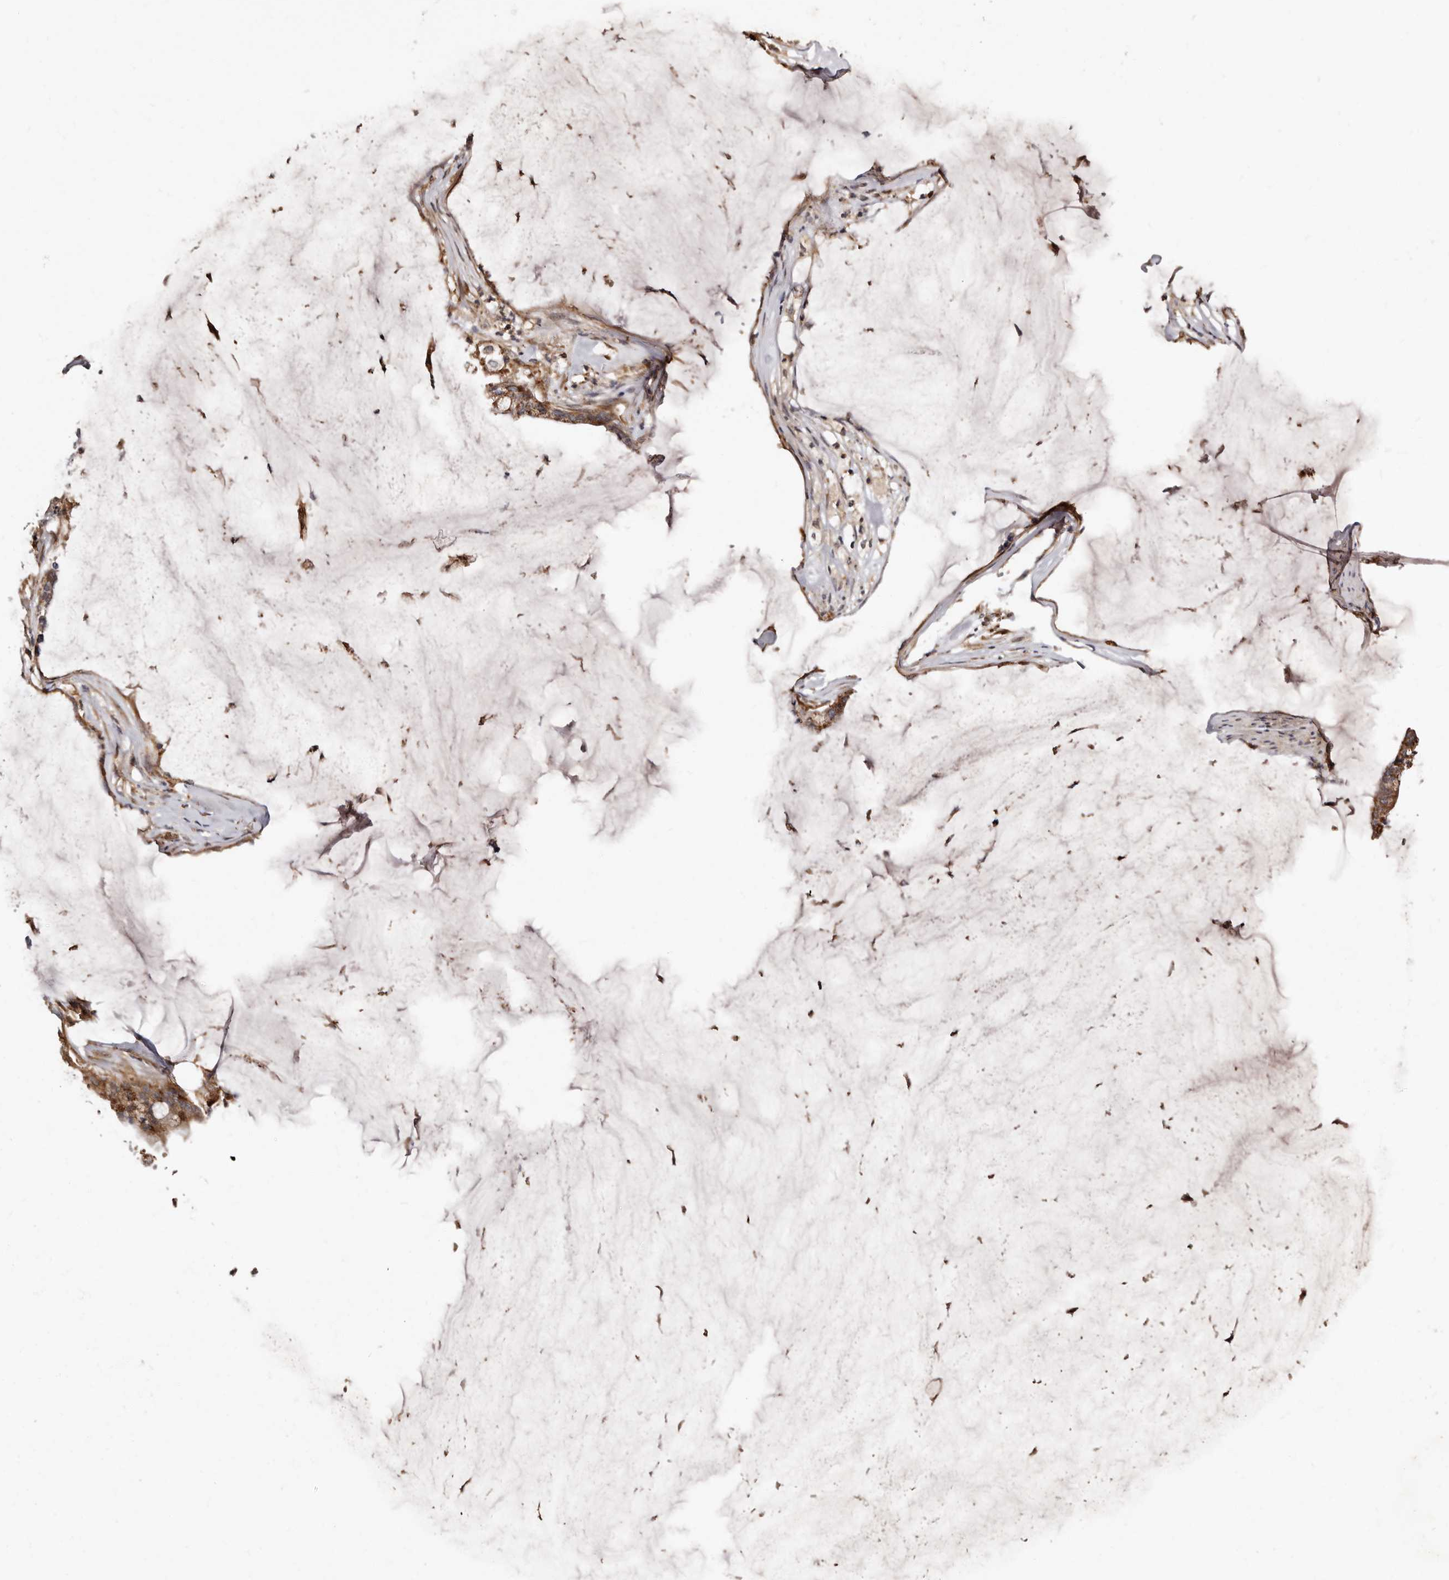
{"staining": {"intensity": "moderate", "quantity": ">75%", "location": "cytoplasmic/membranous"}, "tissue": "pancreatic cancer", "cell_type": "Tumor cells", "image_type": "cancer", "snomed": [{"axis": "morphology", "description": "Adenocarcinoma, NOS"}, {"axis": "topography", "description": "Pancreas"}], "caption": "Immunohistochemical staining of human adenocarcinoma (pancreatic) displays medium levels of moderate cytoplasmic/membranous protein staining in approximately >75% of tumor cells.", "gene": "BAX", "patient": {"sex": "male", "age": 41}}